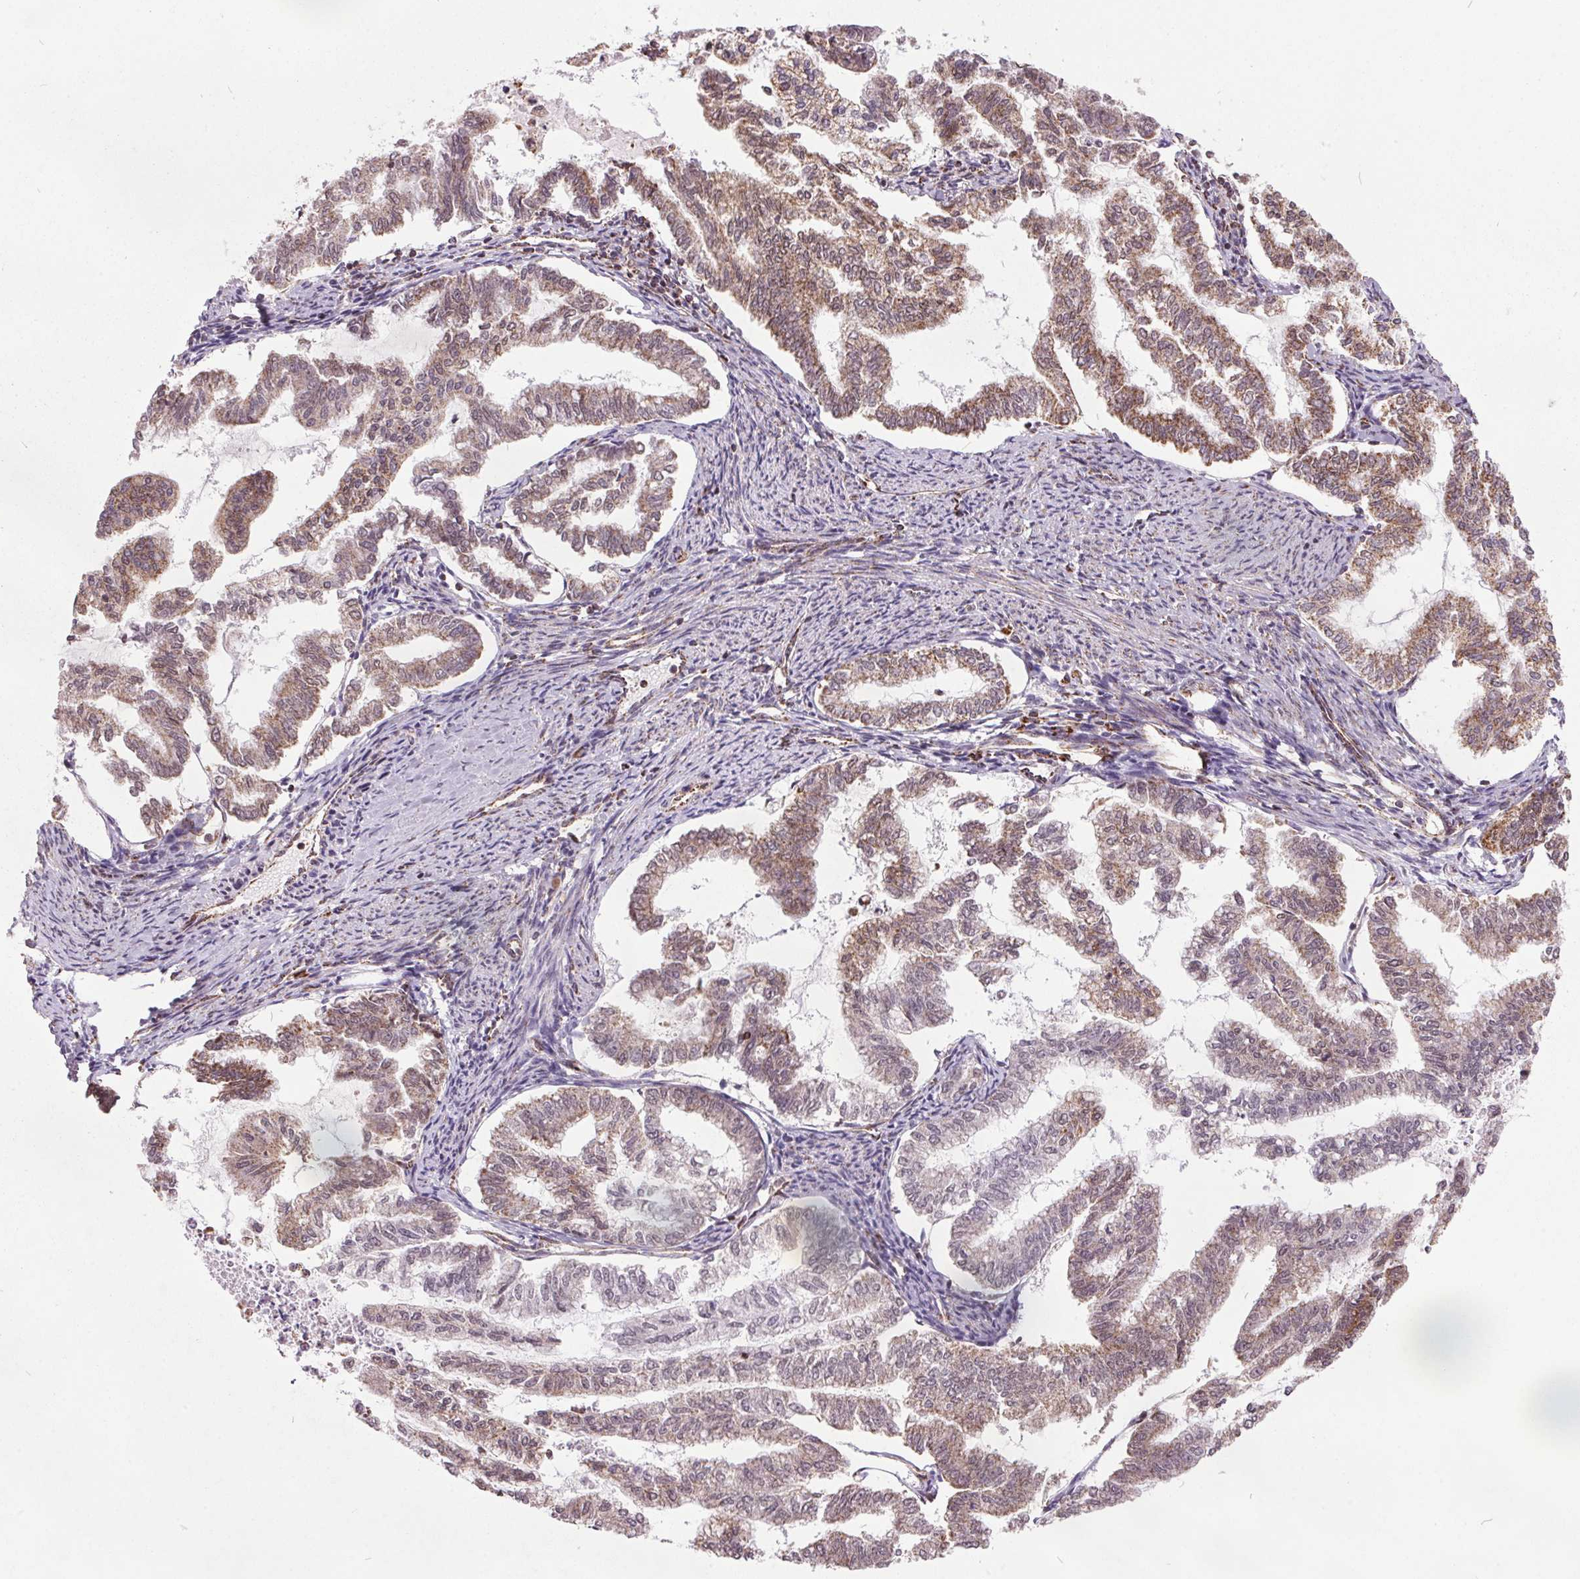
{"staining": {"intensity": "moderate", "quantity": ">75%", "location": "cytoplasmic/membranous"}, "tissue": "endometrial cancer", "cell_type": "Tumor cells", "image_type": "cancer", "snomed": [{"axis": "morphology", "description": "Adenocarcinoma, NOS"}, {"axis": "topography", "description": "Endometrium"}], "caption": "A brown stain labels moderate cytoplasmic/membranous staining of a protein in human endometrial adenocarcinoma tumor cells.", "gene": "NDUFS6", "patient": {"sex": "female", "age": 79}}